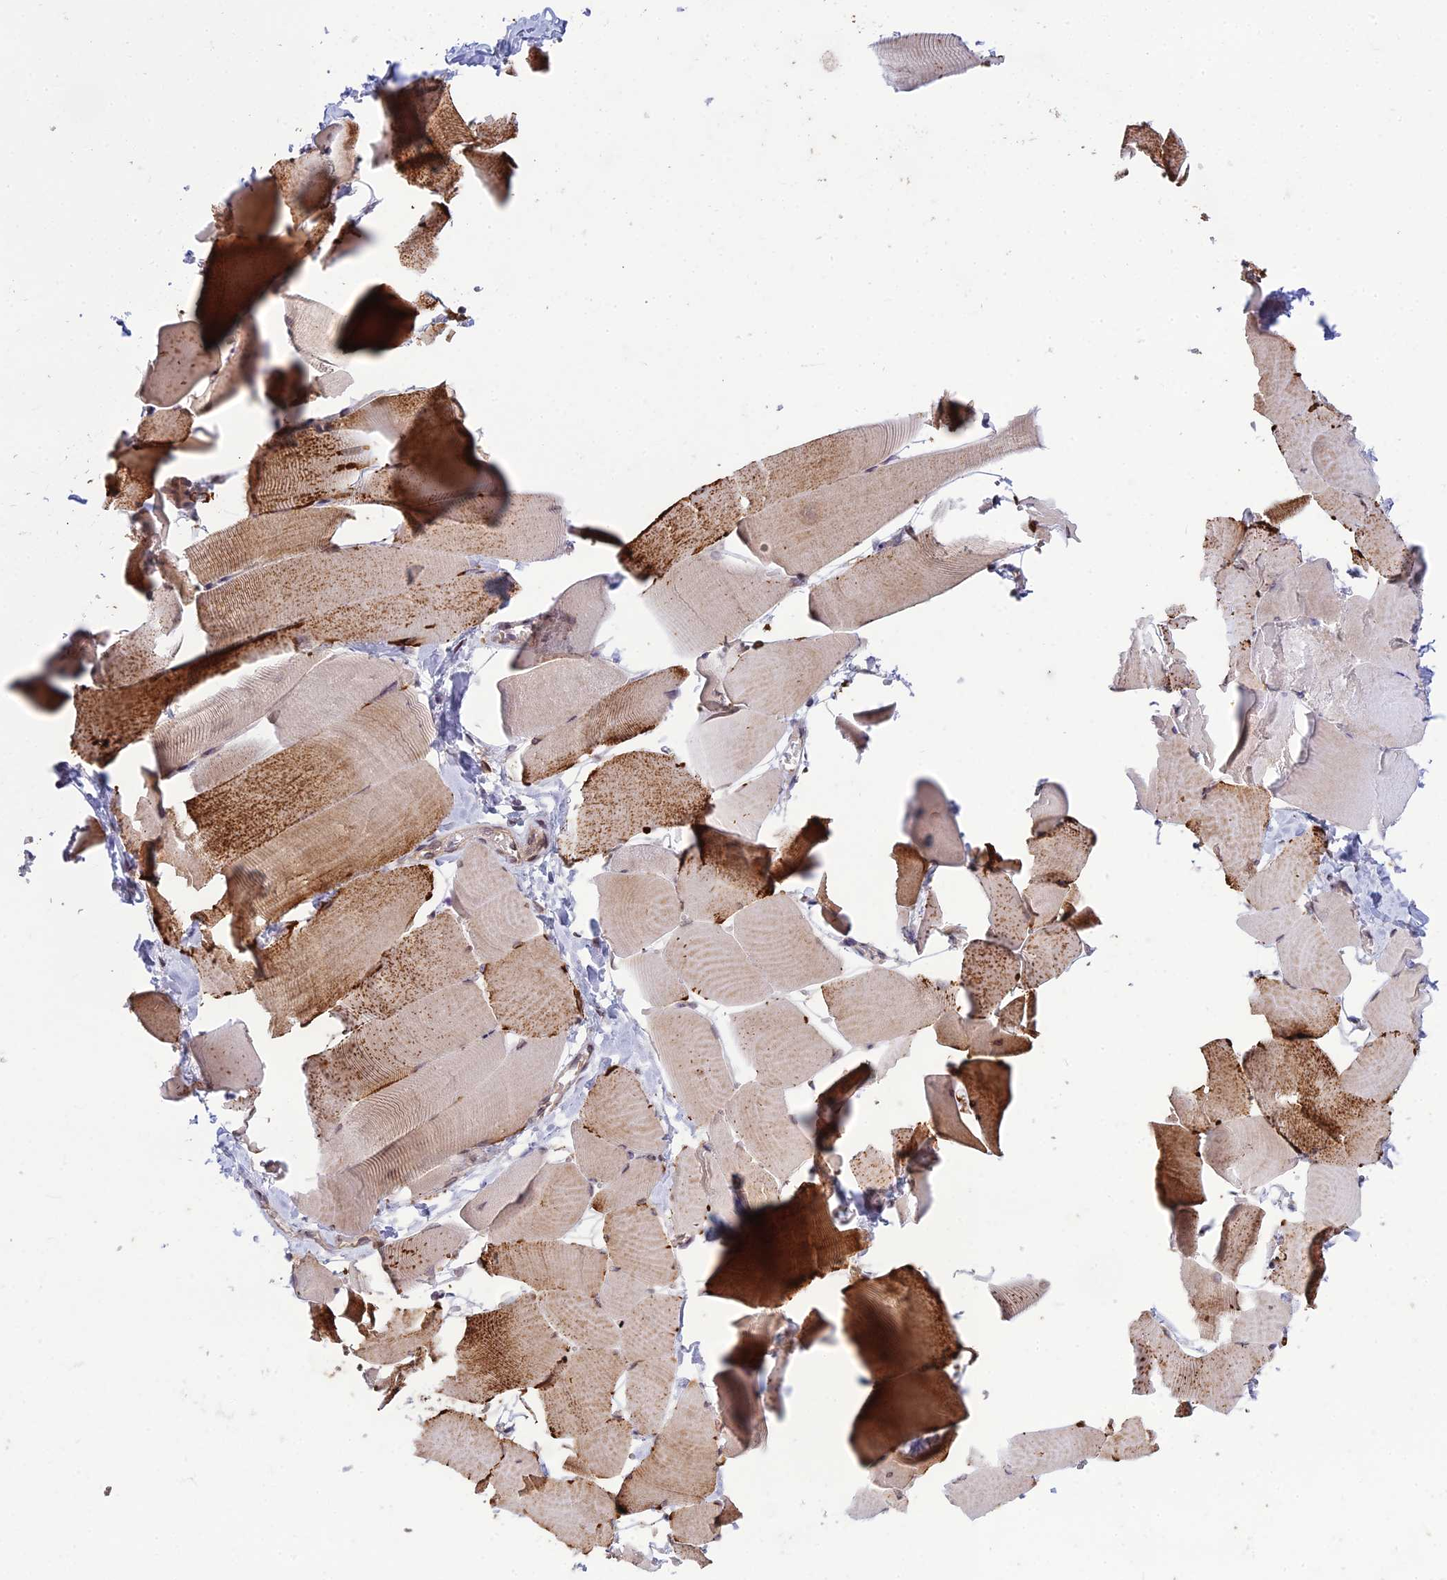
{"staining": {"intensity": "moderate", "quantity": ">75%", "location": "cytoplasmic/membranous,nuclear"}, "tissue": "skeletal muscle", "cell_type": "Myocytes", "image_type": "normal", "snomed": [{"axis": "morphology", "description": "Normal tissue, NOS"}, {"axis": "topography", "description": "Skeletal muscle"}], "caption": "Skeletal muscle stained with DAB (3,3'-diaminobenzidine) IHC reveals medium levels of moderate cytoplasmic/membranous,nuclear positivity in about >75% of myocytes. Using DAB (brown) and hematoxylin (blue) stains, captured at high magnification using brightfield microscopy.", "gene": "DTX2", "patient": {"sex": "male", "age": 25}}